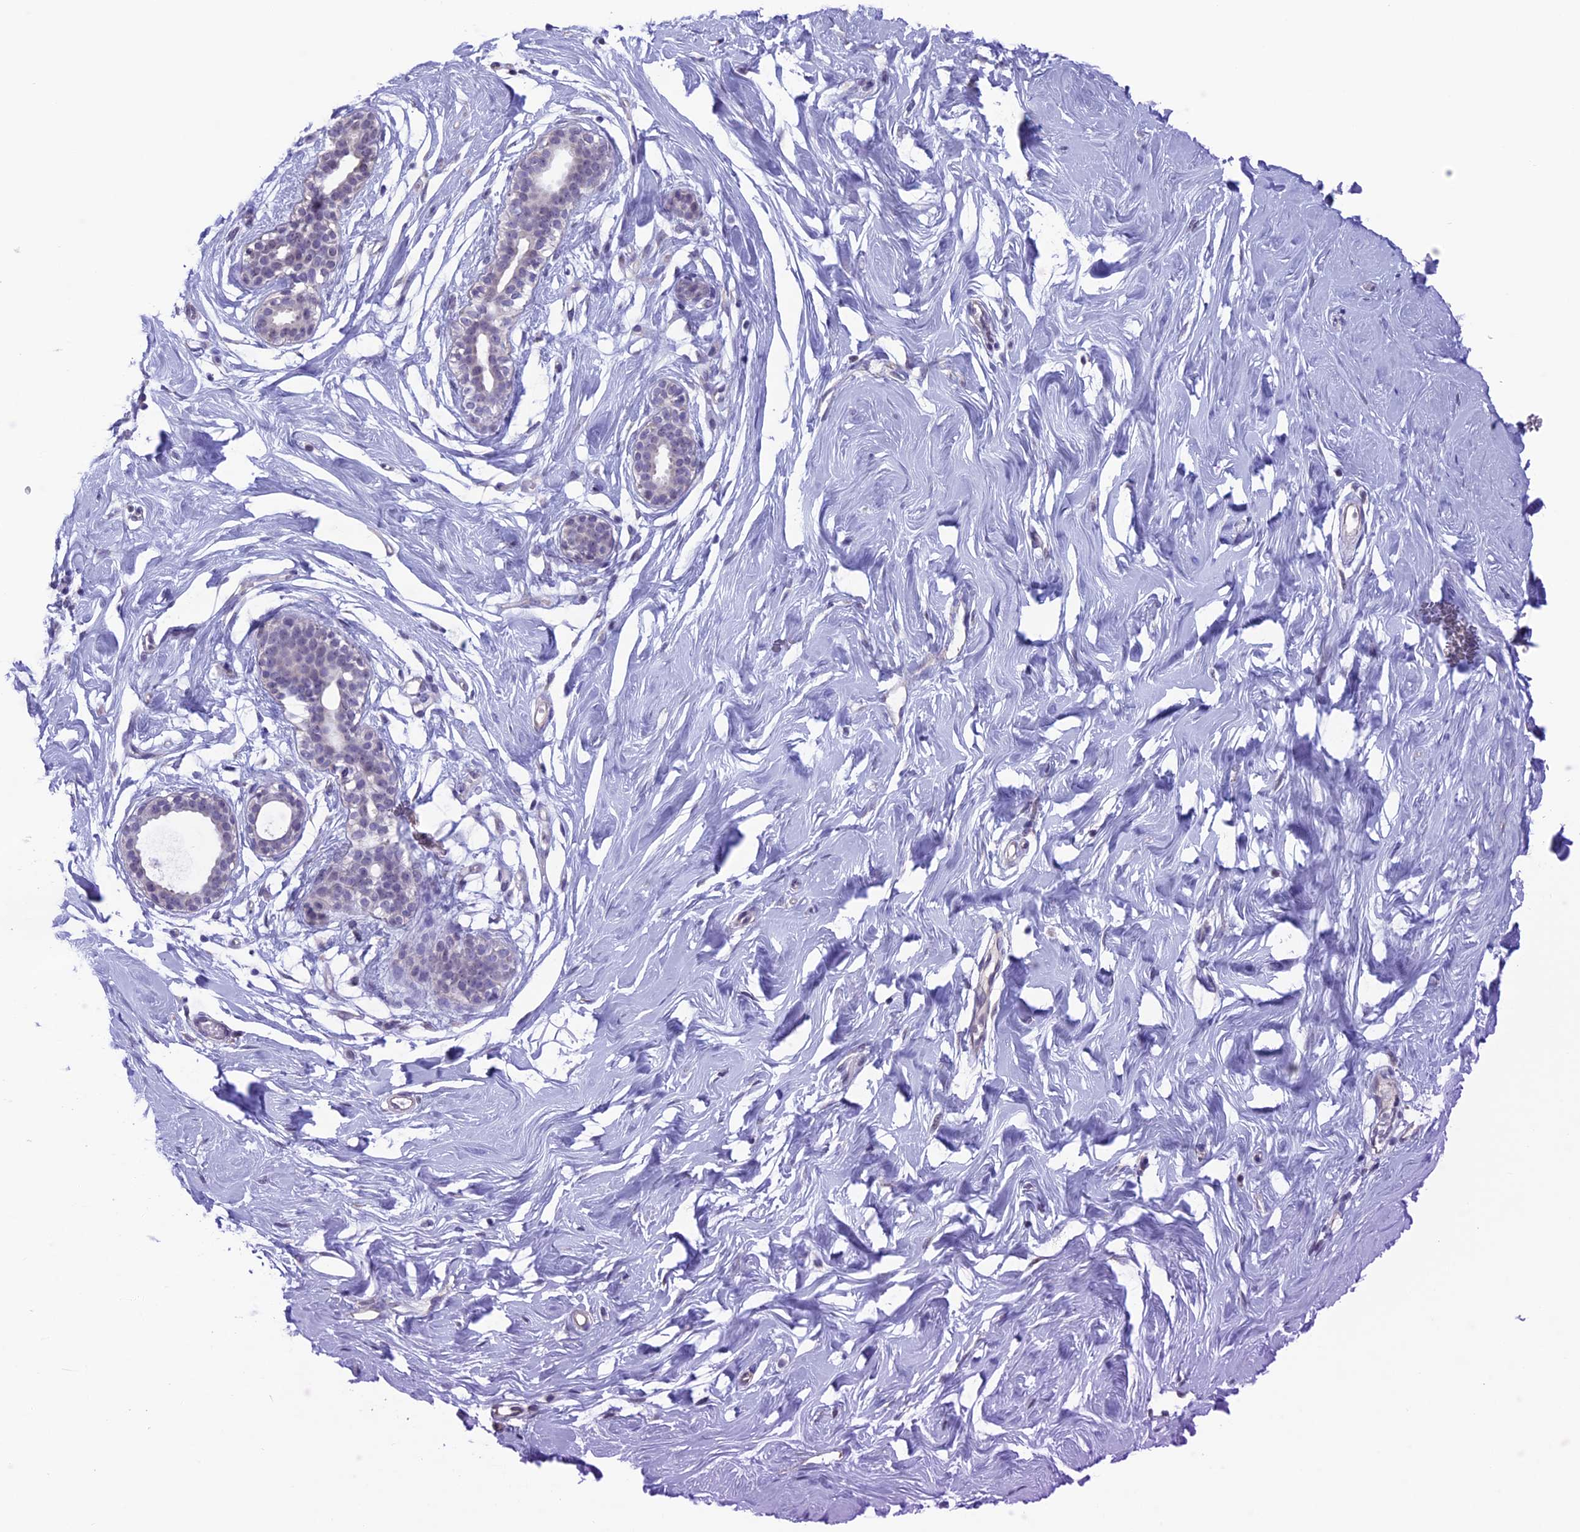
{"staining": {"intensity": "negative", "quantity": "none", "location": "none"}, "tissue": "breast", "cell_type": "Adipocytes", "image_type": "normal", "snomed": [{"axis": "morphology", "description": "Normal tissue, NOS"}, {"axis": "morphology", "description": "Adenoma, NOS"}, {"axis": "topography", "description": "Breast"}], "caption": "A high-resolution image shows IHC staining of unremarkable breast, which reveals no significant staining in adipocytes.", "gene": "SLC1A6", "patient": {"sex": "female", "age": 23}}